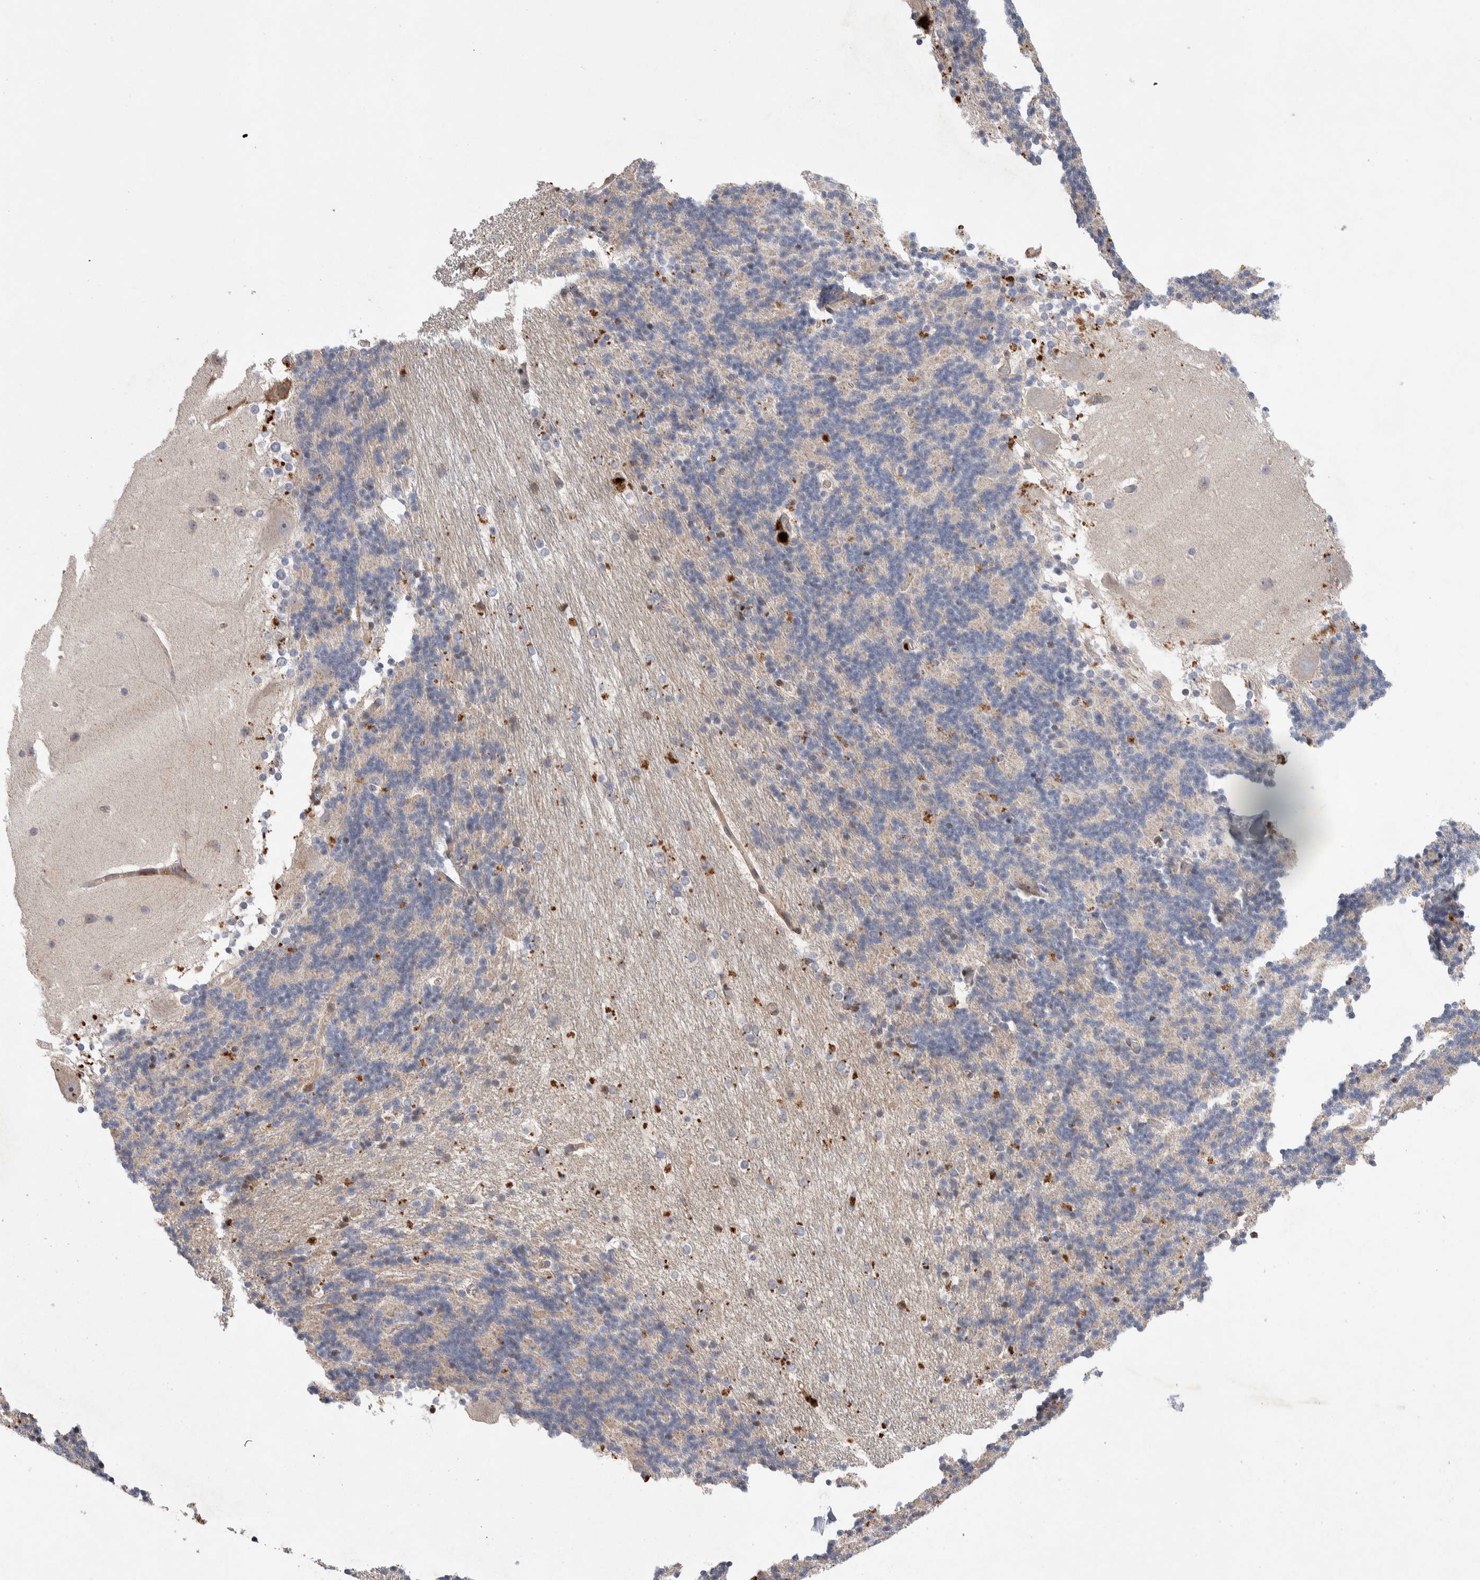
{"staining": {"intensity": "weak", "quantity": "<25%", "location": "cytoplasmic/membranous"}, "tissue": "cerebellum", "cell_type": "Cells in granular layer", "image_type": "normal", "snomed": [{"axis": "morphology", "description": "Normal tissue, NOS"}, {"axis": "topography", "description": "Cerebellum"}], "caption": "A high-resolution photomicrograph shows immunohistochemistry staining of normal cerebellum, which shows no significant positivity in cells in granular layer. (Stains: DAB (3,3'-diaminobenzidine) immunohistochemistry with hematoxylin counter stain, Microscopy: brightfield microscopy at high magnification).", "gene": "LZTS1", "patient": {"sex": "female", "age": 19}}